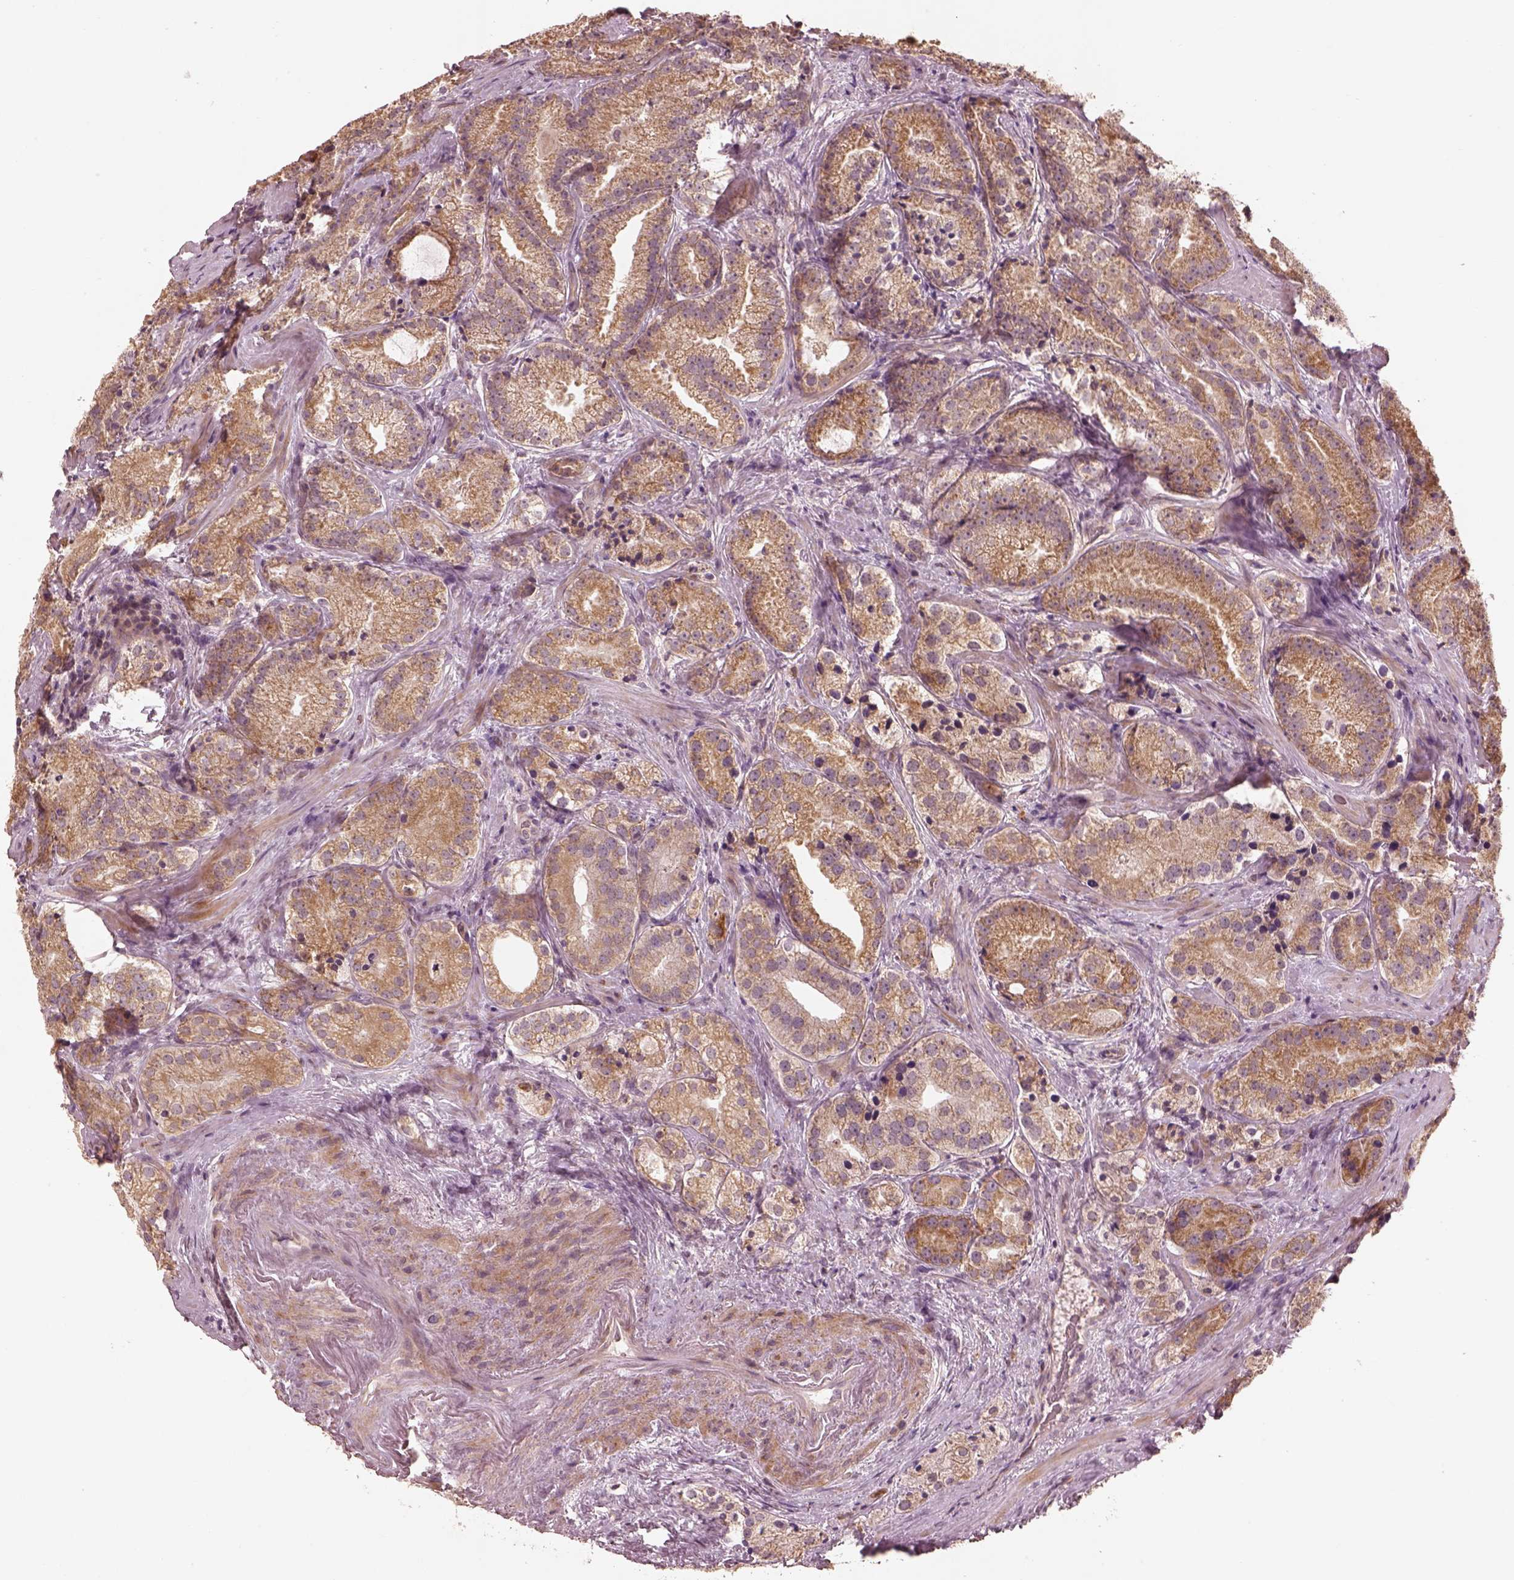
{"staining": {"intensity": "weak", "quantity": ">75%", "location": "cytoplasmic/membranous"}, "tissue": "prostate cancer", "cell_type": "Tumor cells", "image_type": "cancer", "snomed": [{"axis": "morphology", "description": "Adenocarcinoma, NOS"}, {"axis": "morphology", "description": "Adenocarcinoma, High grade"}, {"axis": "topography", "description": "Prostate"}], "caption": "Immunohistochemical staining of human prostate cancer shows weak cytoplasmic/membranous protein staining in approximately >75% of tumor cells.", "gene": "SLC25A46", "patient": {"sex": "male", "age": 64}}